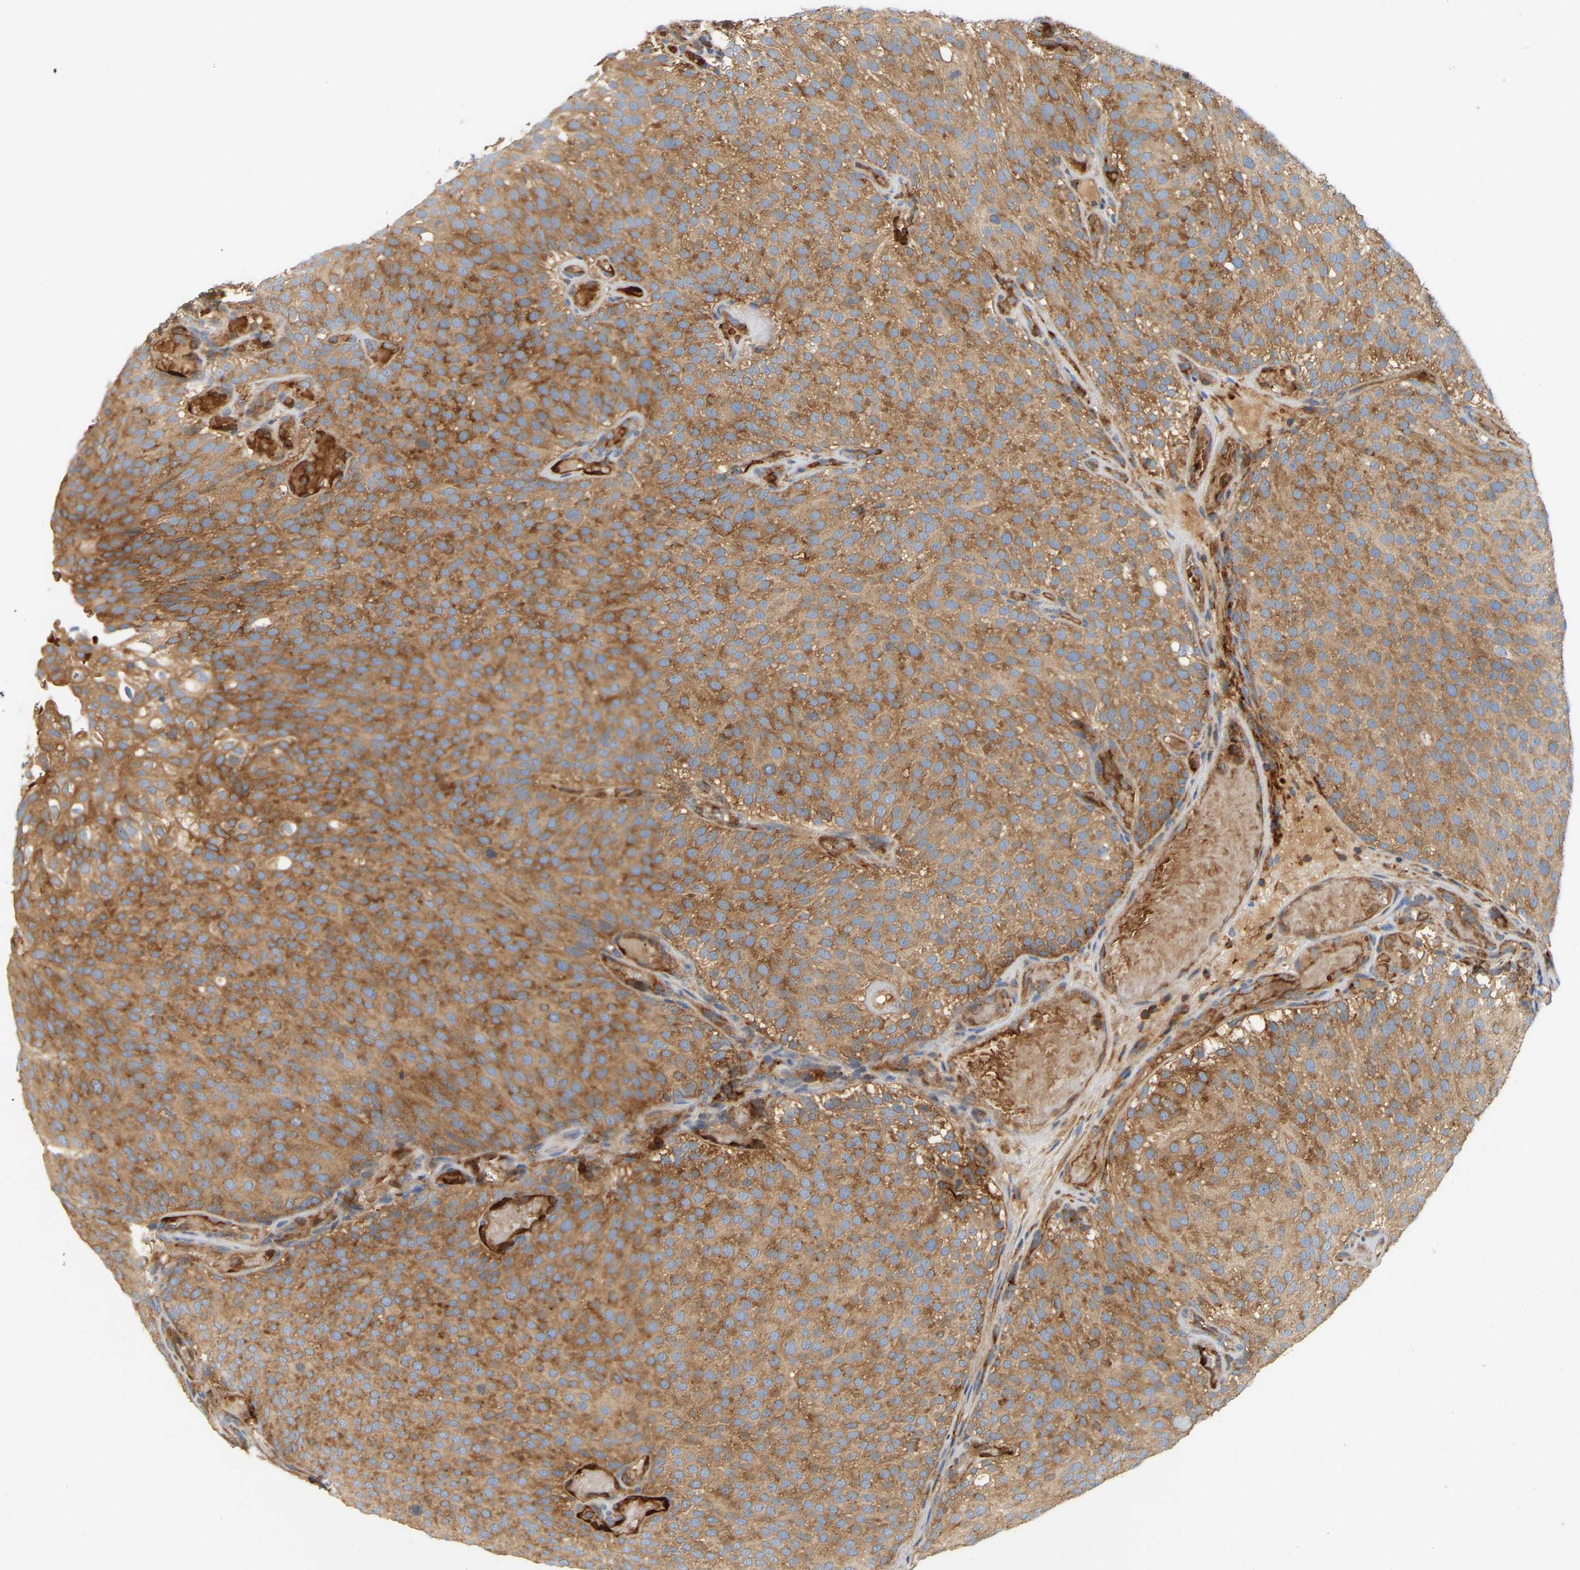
{"staining": {"intensity": "strong", "quantity": "25%-75%", "location": "cytoplasmic/membranous"}, "tissue": "urothelial cancer", "cell_type": "Tumor cells", "image_type": "cancer", "snomed": [{"axis": "morphology", "description": "Urothelial carcinoma, Low grade"}, {"axis": "topography", "description": "Urinary bladder"}], "caption": "The immunohistochemical stain labels strong cytoplasmic/membranous positivity in tumor cells of urothelial carcinoma (low-grade) tissue. (DAB = brown stain, brightfield microscopy at high magnification).", "gene": "AKAP13", "patient": {"sex": "male", "age": 78}}